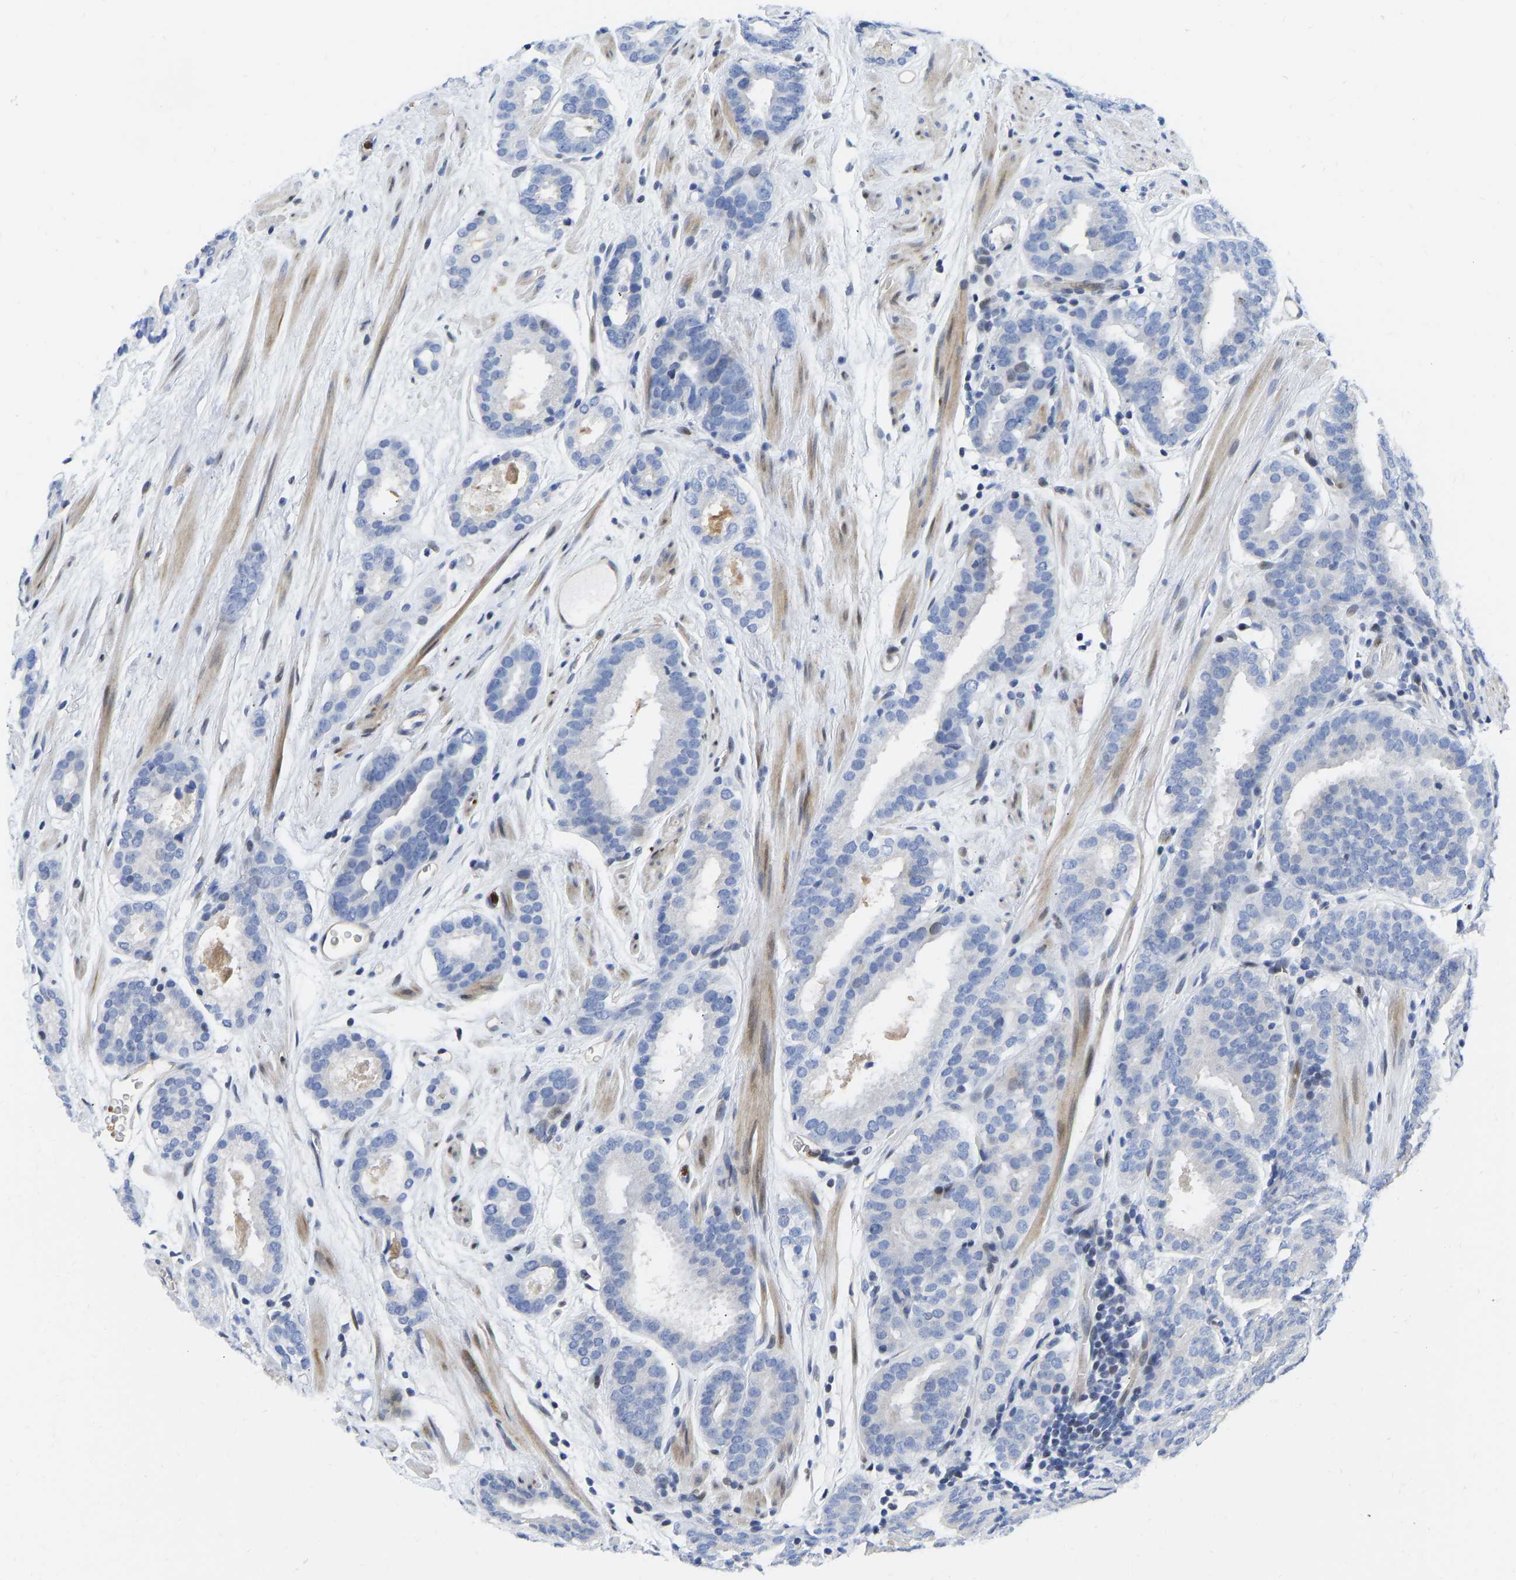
{"staining": {"intensity": "negative", "quantity": "none", "location": "none"}, "tissue": "prostate cancer", "cell_type": "Tumor cells", "image_type": "cancer", "snomed": [{"axis": "morphology", "description": "Adenocarcinoma, Low grade"}, {"axis": "topography", "description": "Prostate"}], "caption": "Immunohistochemical staining of human prostate adenocarcinoma (low-grade) exhibits no significant positivity in tumor cells. Nuclei are stained in blue.", "gene": "HDAC5", "patient": {"sex": "male", "age": 69}}